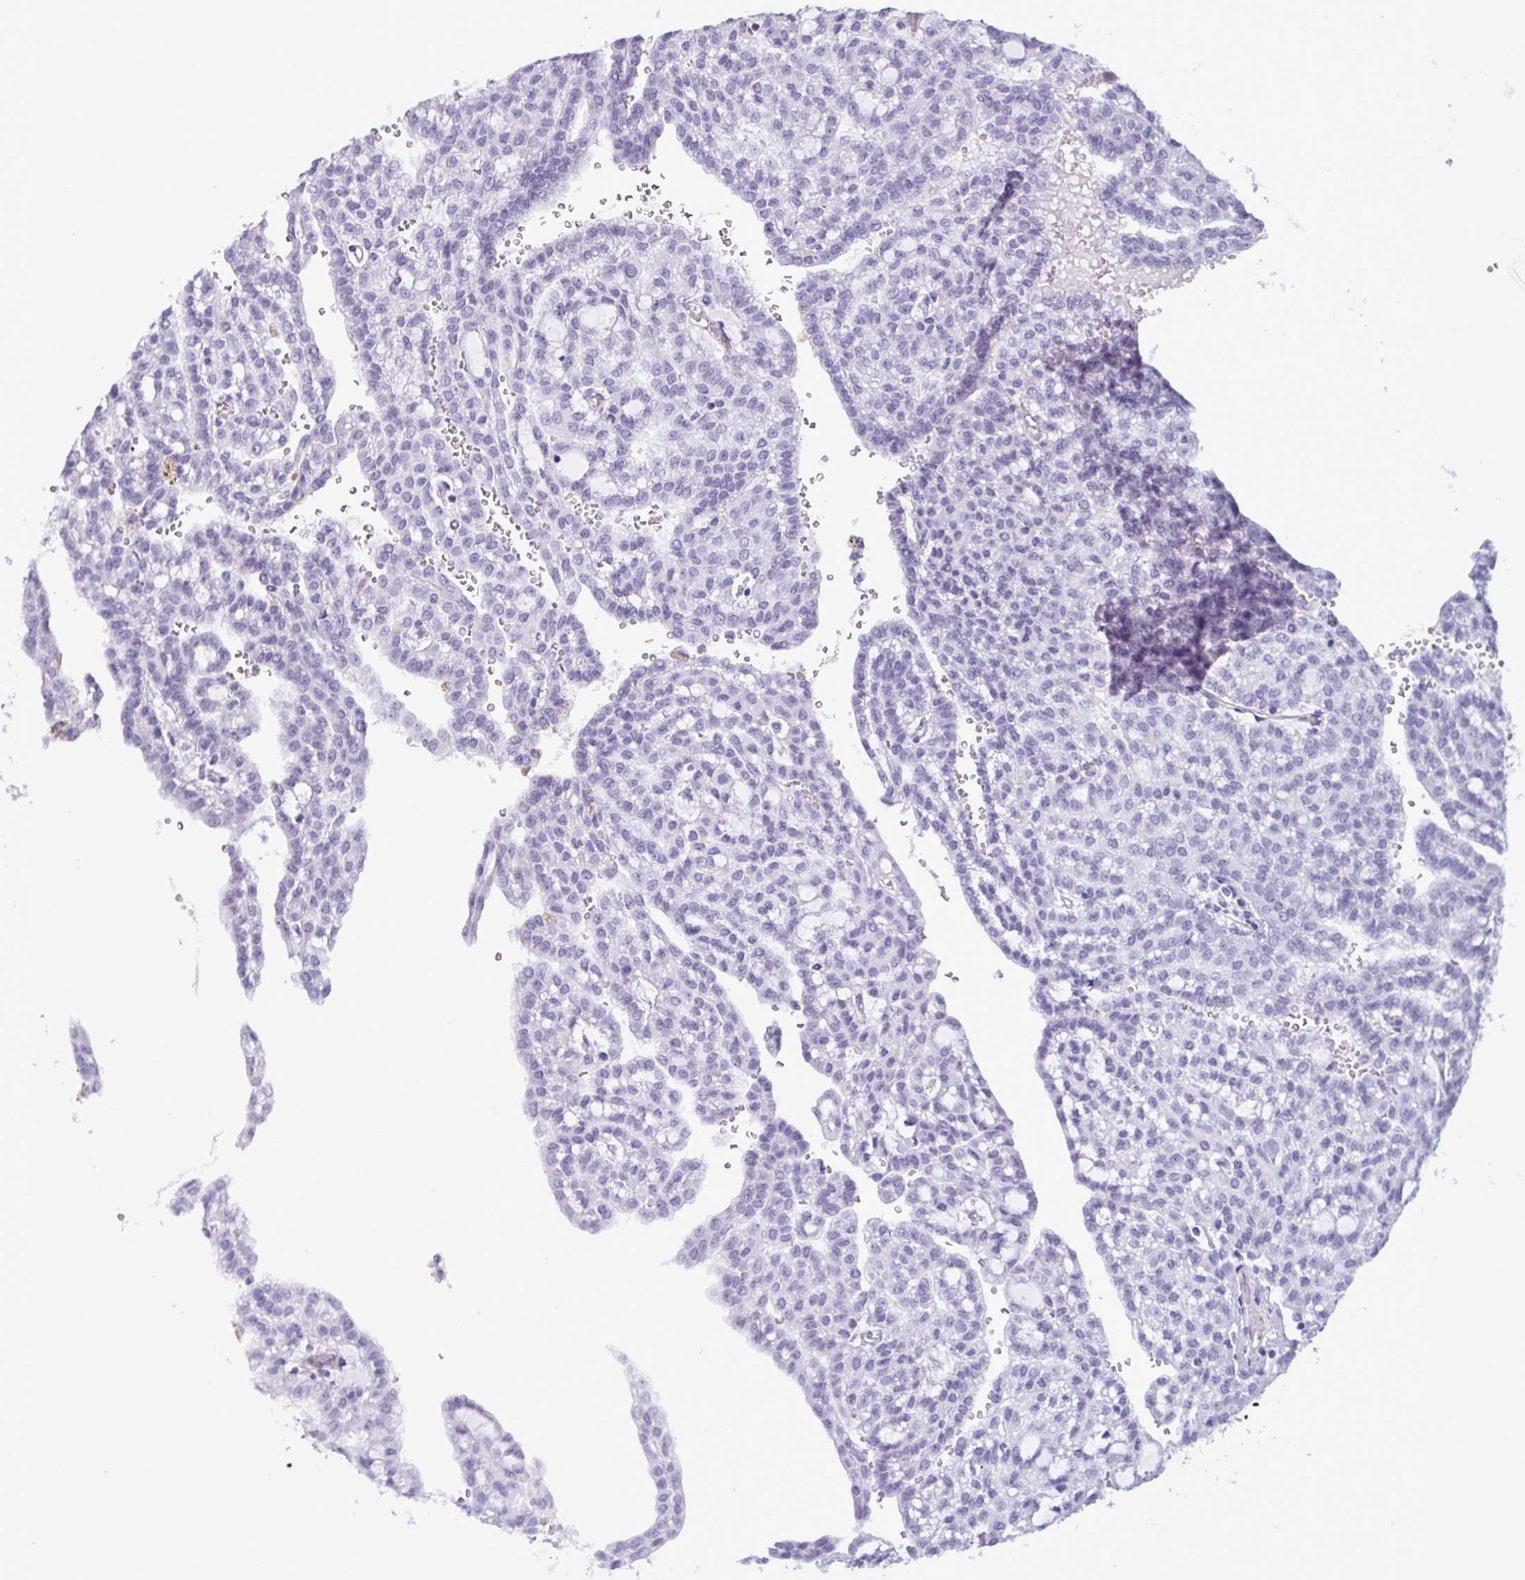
{"staining": {"intensity": "negative", "quantity": "none", "location": "none"}, "tissue": "renal cancer", "cell_type": "Tumor cells", "image_type": "cancer", "snomed": [{"axis": "morphology", "description": "Adenocarcinoma, NOS"}, {"axis": "topography", "description": "Kidney"}], "caption": "DAB immunohistochemical staining of renal cancer shows no significant positivity in tumor cells. The staining is performed using DAB brown chromogen with nuclei counter-stained in using hematoxylin.", "gene": "CDA", "patient": {"sex": "male", "age": 63}}